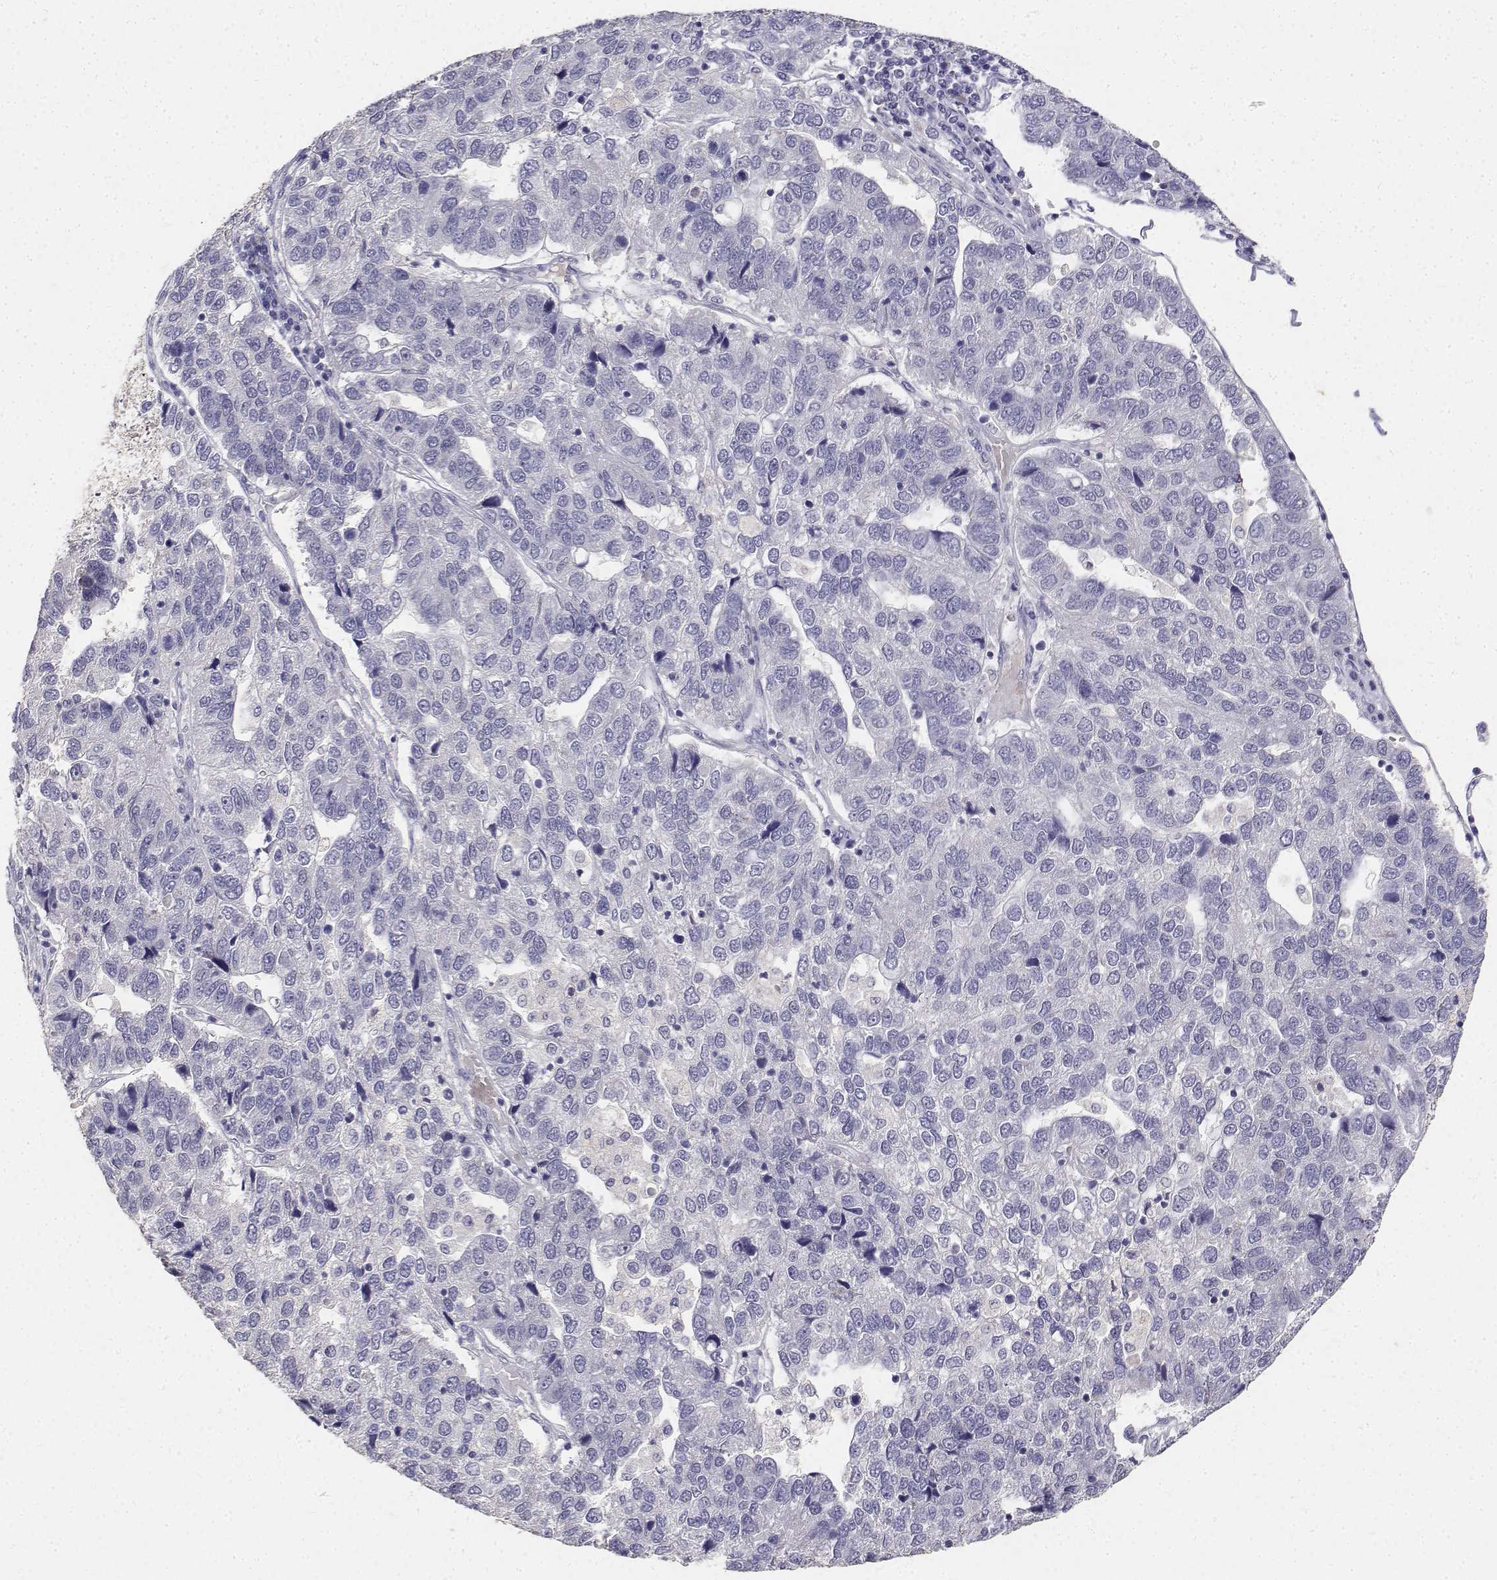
{"staining": {"intensity": "negative", "quantity": "none", "location": "none"}, "tissue": "pancreatic cancer", "cell_type": "Tumor cells", "image_type": "cancer", "snomed": [{"axis": "morphology", "description": "Adenocarcinoma, NOS"}, {"axis": "topography", "description": "Pancreas"}], "caption": "This micrograph is of pancreatic cancer stained with immunohistochemistry (IHC) to label a protein in brown with the nuclei are counter-stained blue. There is no expression in tumor cells. Nuclei are stained in blue.", "gene": "PAEP", "patient": {"sex": "female", "age": 61}}